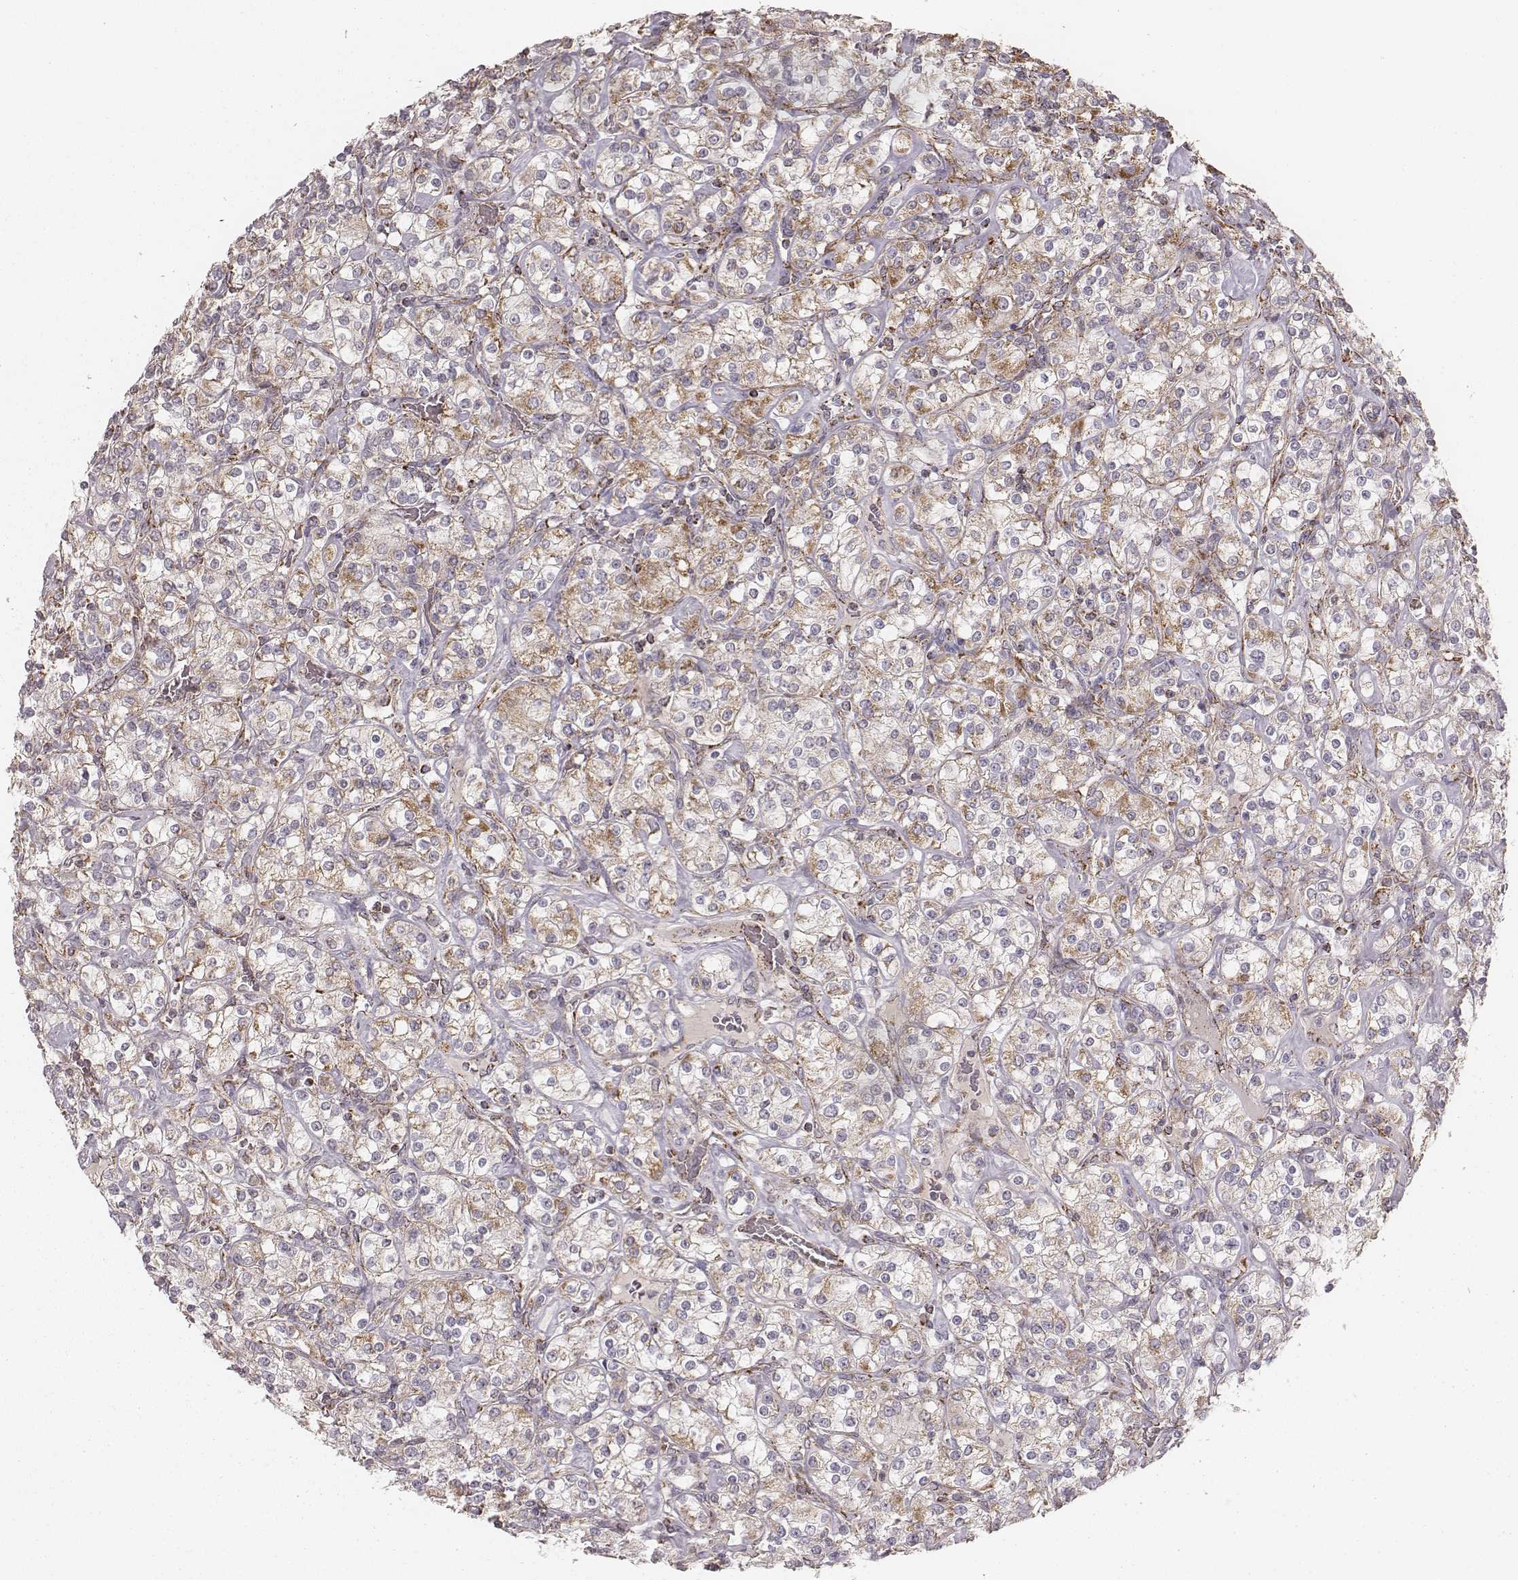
{"staining": {"intensity": "weak", "quantity": "25%-75%", "location": "cytoplasmic/membranous"}, "tissue": "renal cancer", "cell_type": "Tumor cells", "image_type": "cancer", "snomed": [{"axis": "morphology", "description": "Adenocarcinoma, NOS"}, {"axis": "topography", "description": "Kidney"}], "caption": "Brown immunohistochemical staining in renal adenocarcinoma displays weak cytoplasmic/membranous positivity in about 25%-75% of tumor cells.", "gene": "TUFM", "patient": {"sex": "male", "age": 77}}